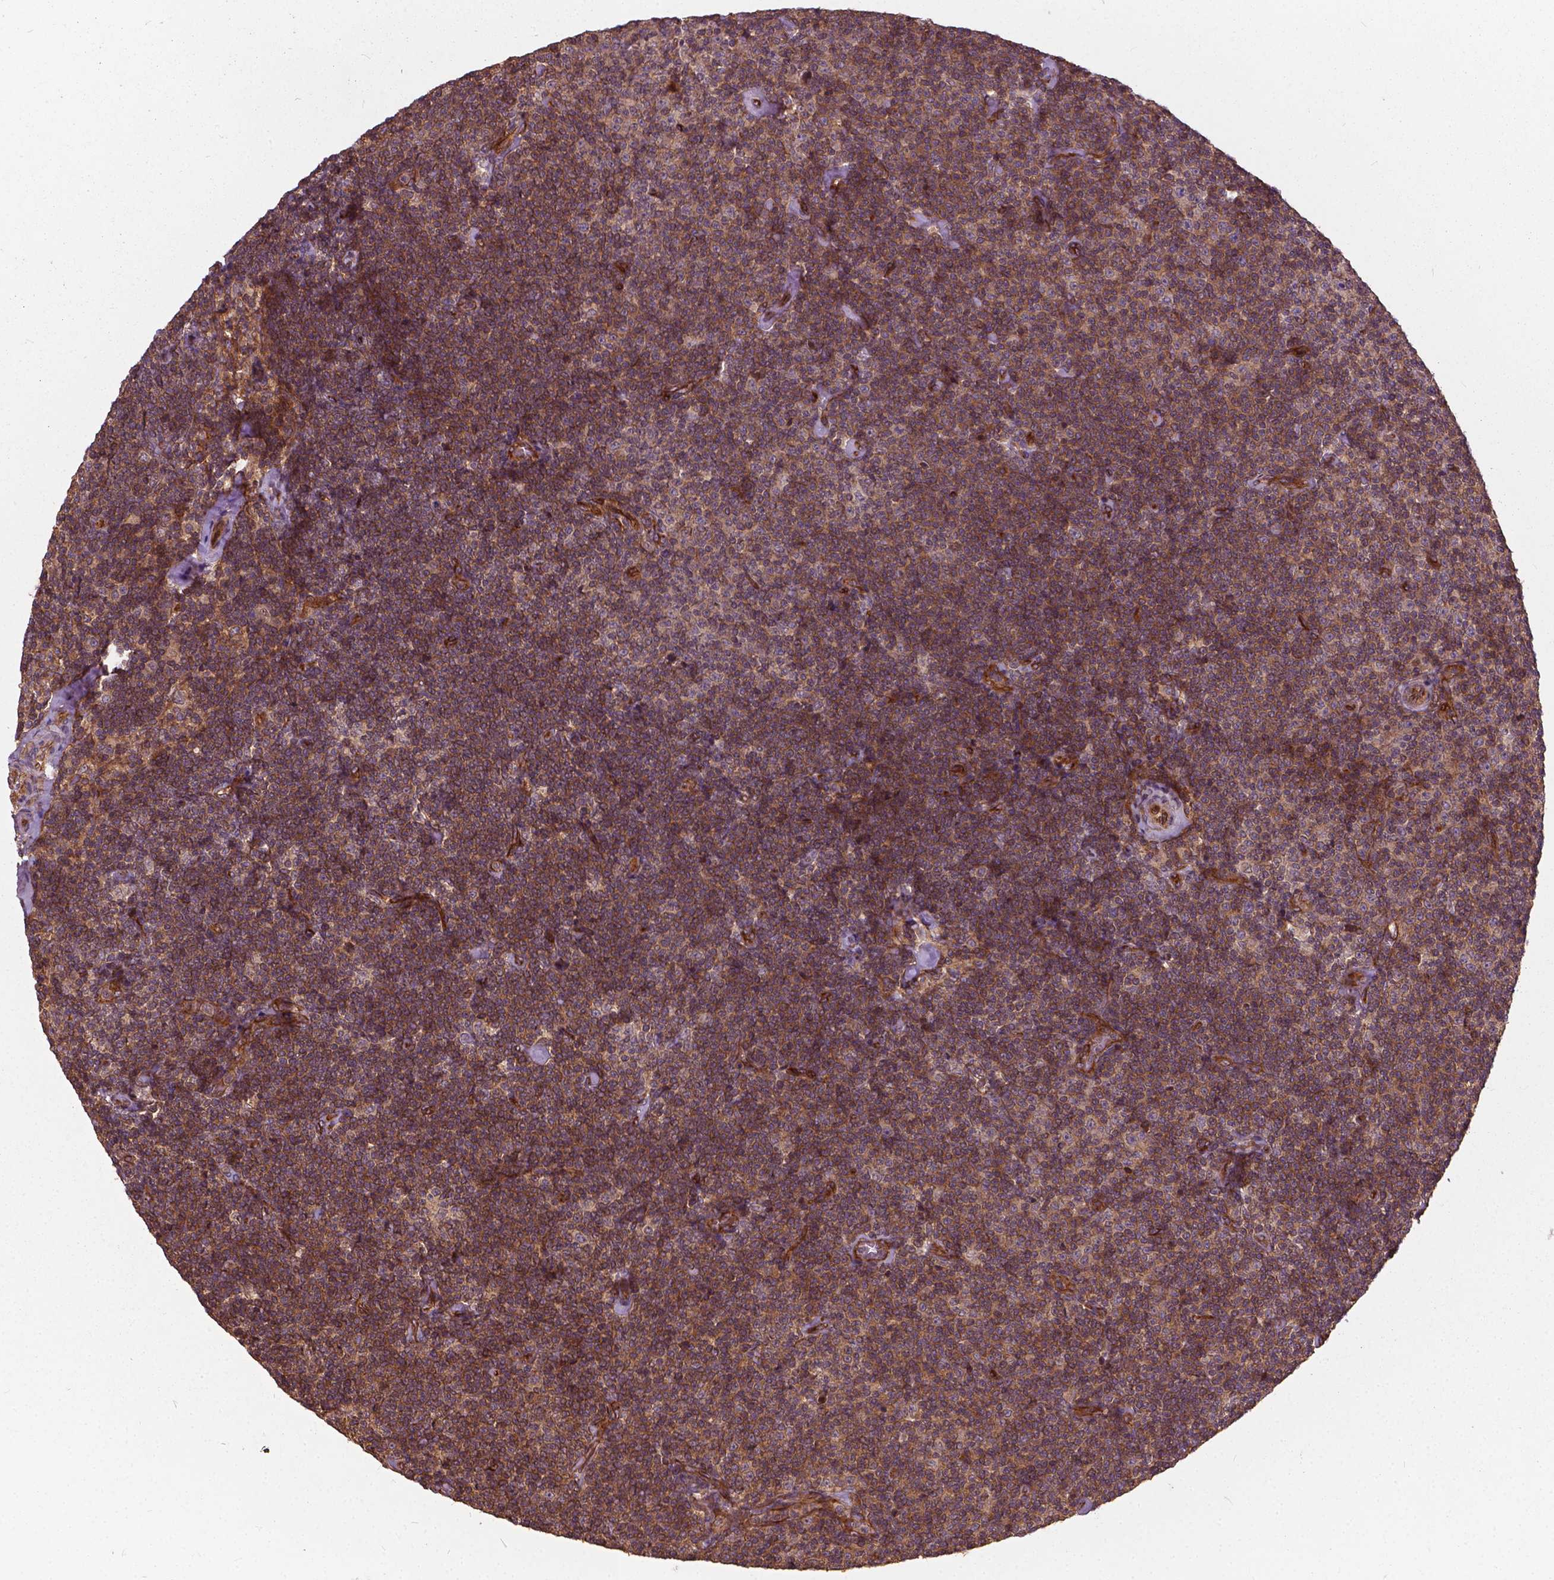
{"staining": {"intensity": "moderate", "quantity": ">75%", "location": "cytoplasmic/membranous"}, "tissue": "lymphoma", "cell_type": "Tumor cells", "image_type": "cancer", "snomed": [{"axis": "morphology", "description": "Malignant lymphoma, non-Hodgkin's type, Low grade"}, {"axis": "topography", "description": "Lymph node"}], "caption": "Protein analysis of low-grade malignant lymphoma, non-Hodgkin's type tissue demonstrates moderate cytoplasmic/membranous positivity in approximately >75% of tumor cells. (DAB IHC, brown staining for protein, blue staining for nuclei).", "gene": "UBXN2A", "patient": {"sex": "male", "age": 81}}